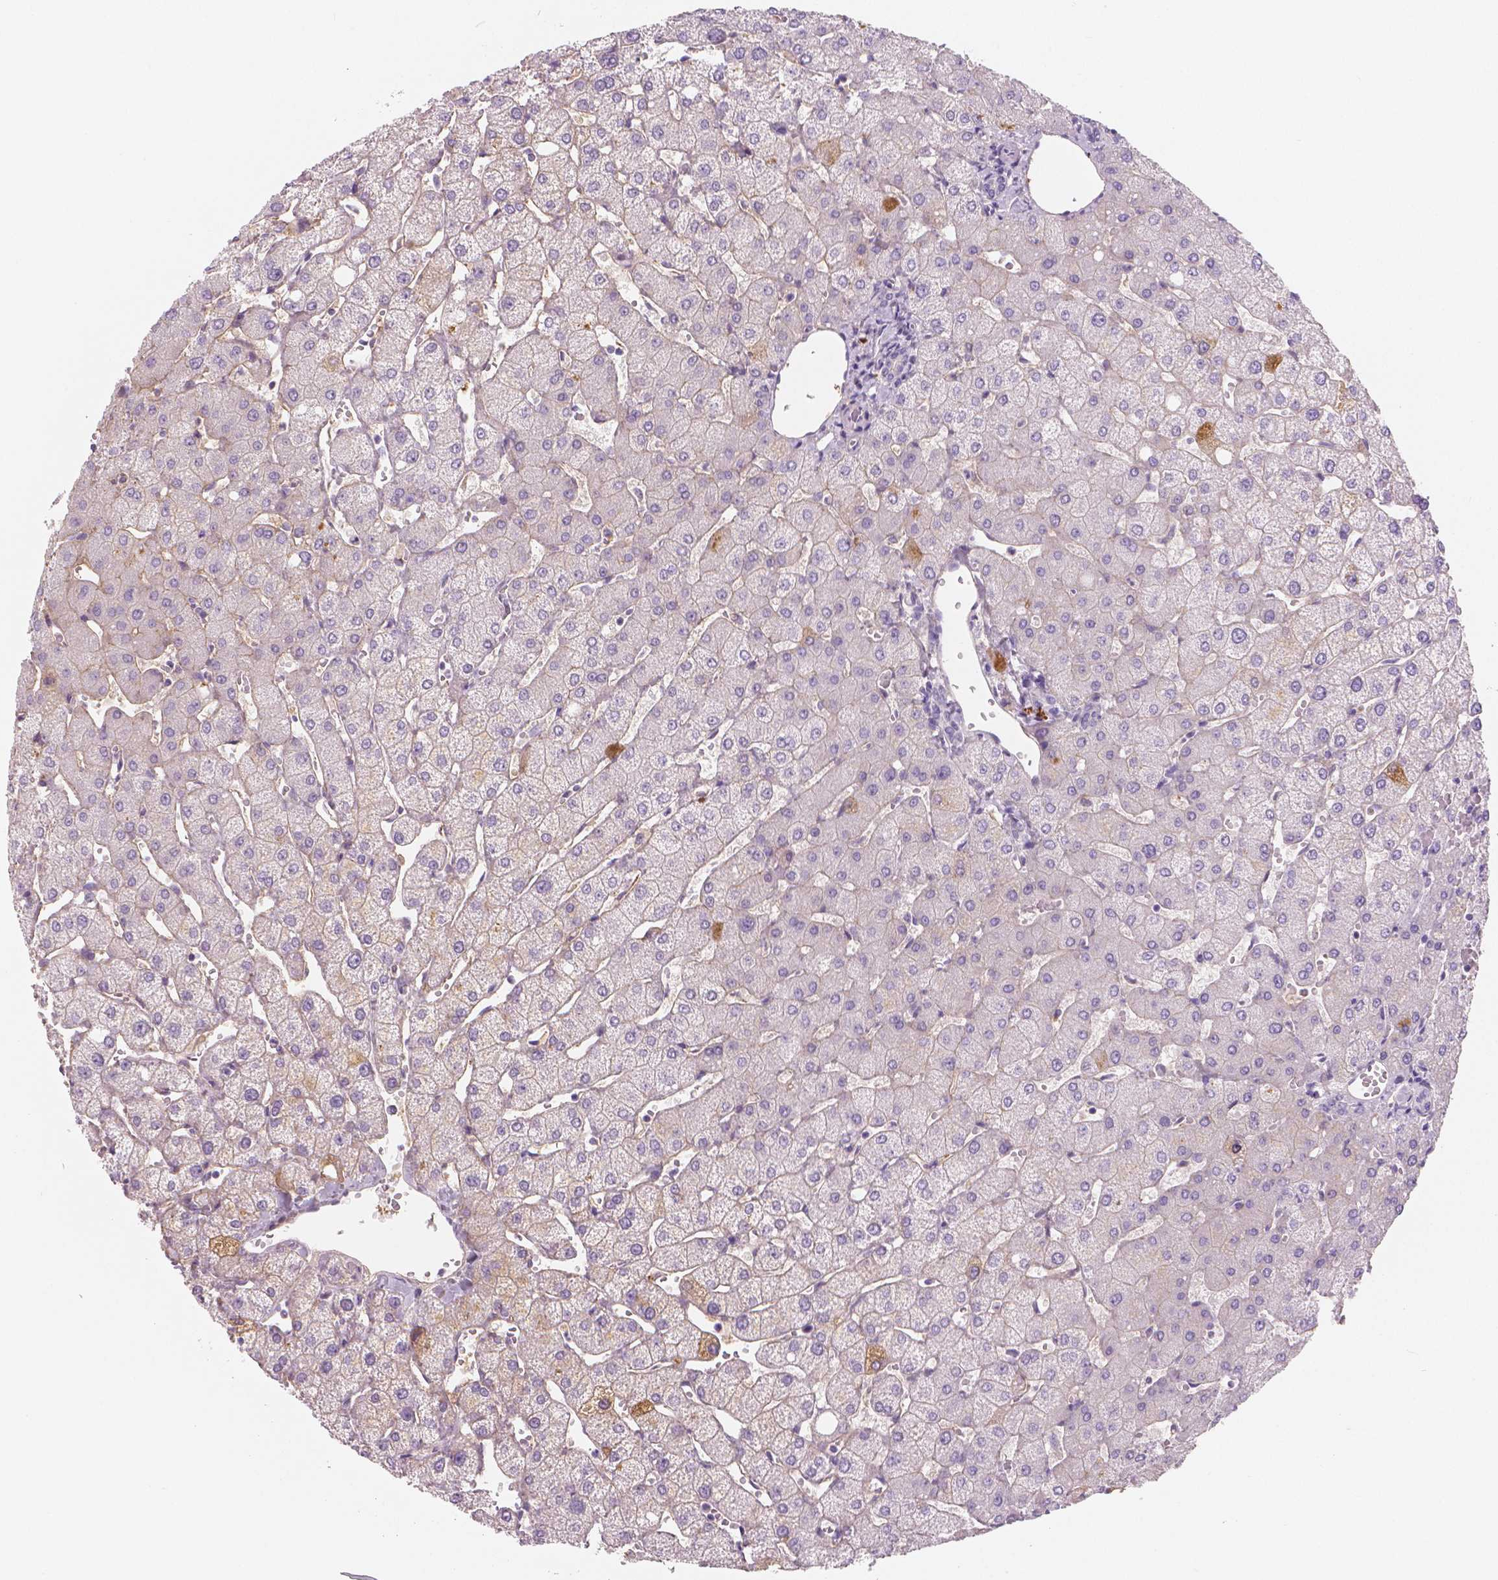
{"staining": {"intensity": "negative", "quantity": "none", "location": "none"}, "tissue": "liver", "cell_type": "Cholangiocytes", "image_type": "normal", "snomed": [{"axis": "morphology", "description": "Normal tissue, NOS"}, {"axis": "topography", "description": "Liver"}], "caption": "IHC histopathology image of benign liver stained for a protein (brown), which demonstrates no positivity in cholangiocytes. (Brightfield microscopy of DAB (3,3'-diaminobenzidine) immunohistochemistry (IHC) at high magnification).", "gene": "APOA4", "patient": {"sex": "female", "age": 54}}